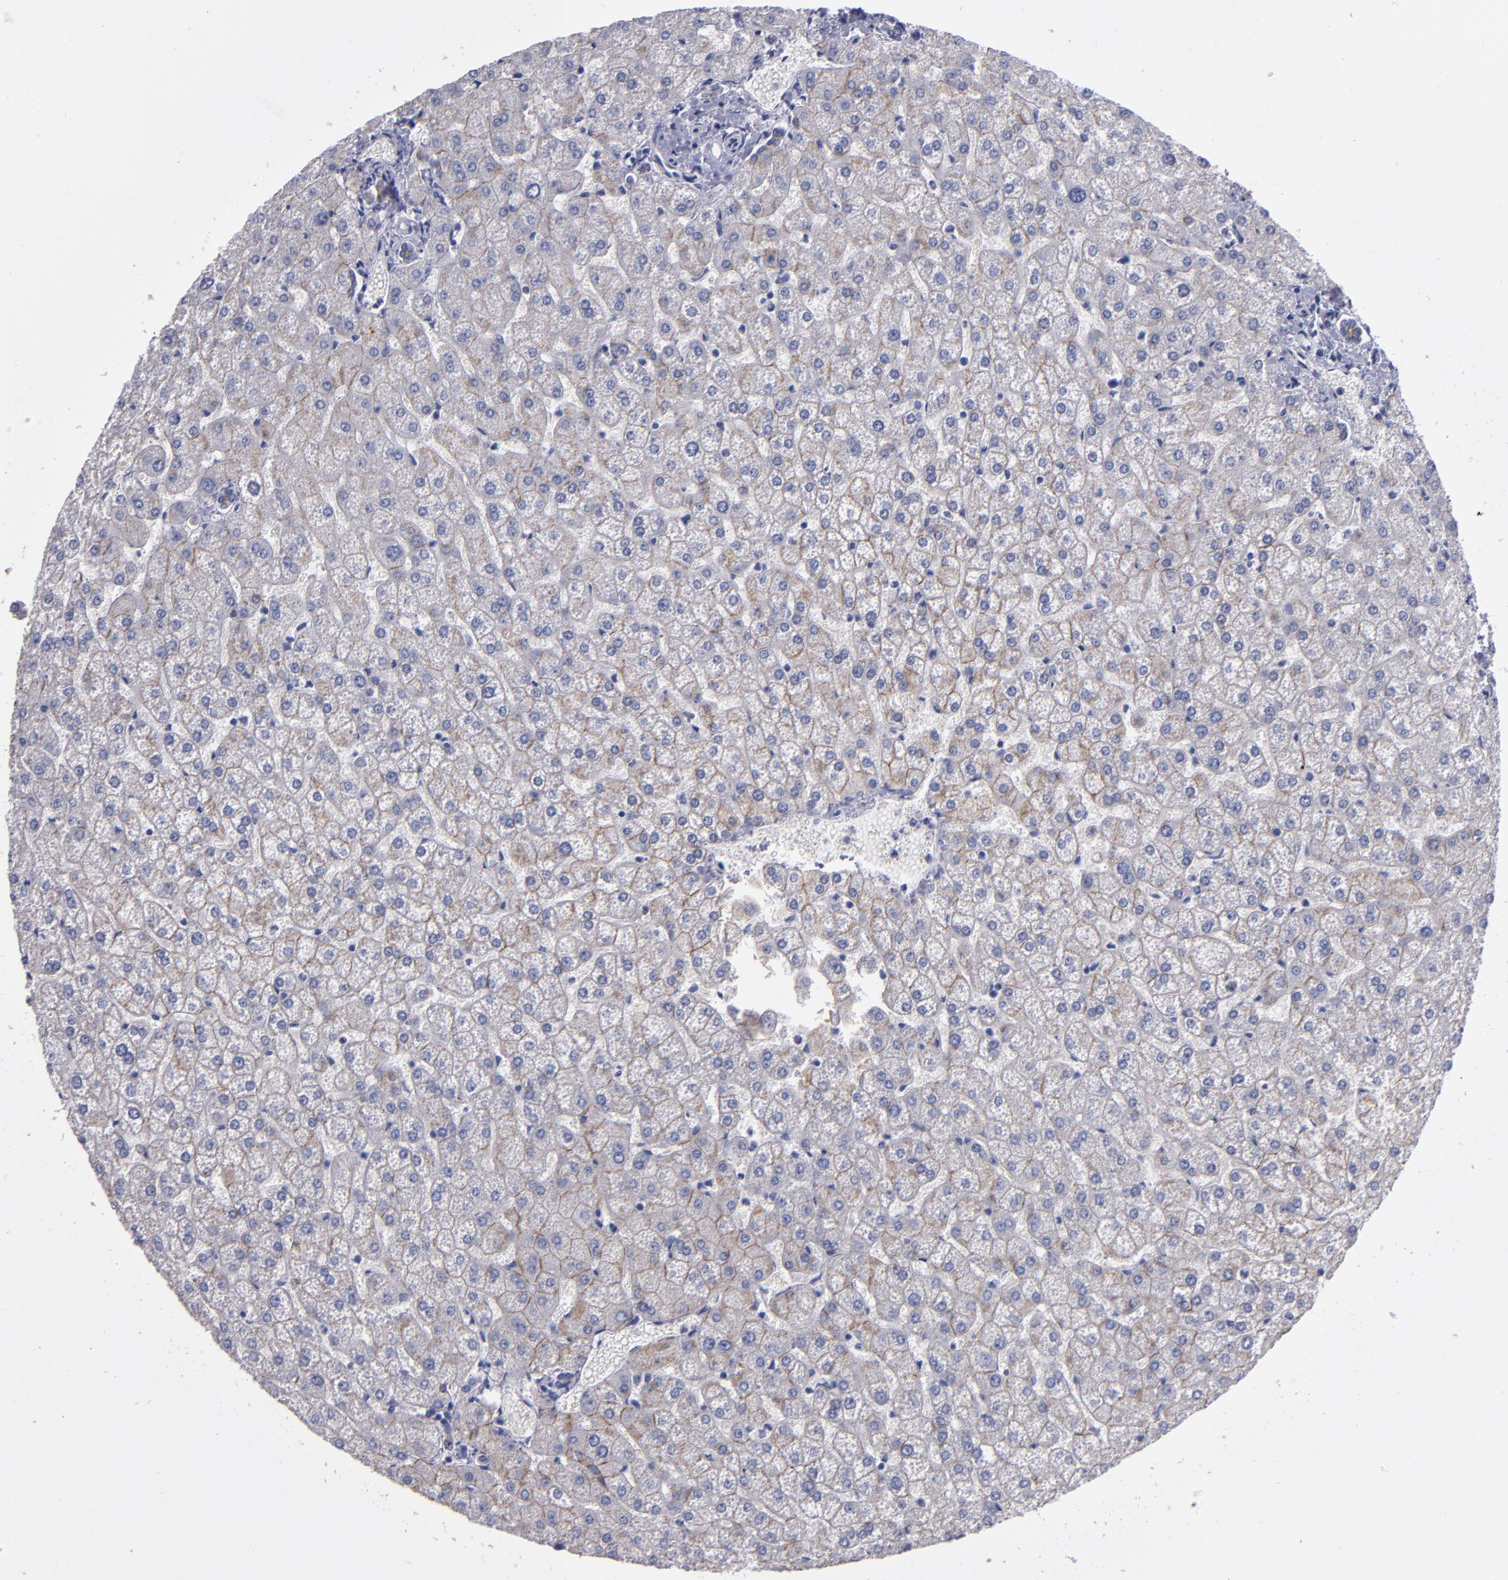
{"staining": {"intensity": "weak", "quantity": ">75%", "location": "cytoplasmic/membranous"}, "tissue": "liver", "cell_type": "Cholangiocytes", "image_type": "normal", "snomed": [{"axis": "morphology", "description": "Normal tissue, NOS"}, {"axis": "topography", "description": "Liver"}], "caption": "Protein staining exhibits weak cytoplasmic/membranous positivity in about >75% of cholangiocytes in benign liver.", "gene": "CDH3", "patient": {"sex": "female", "age": 32}}